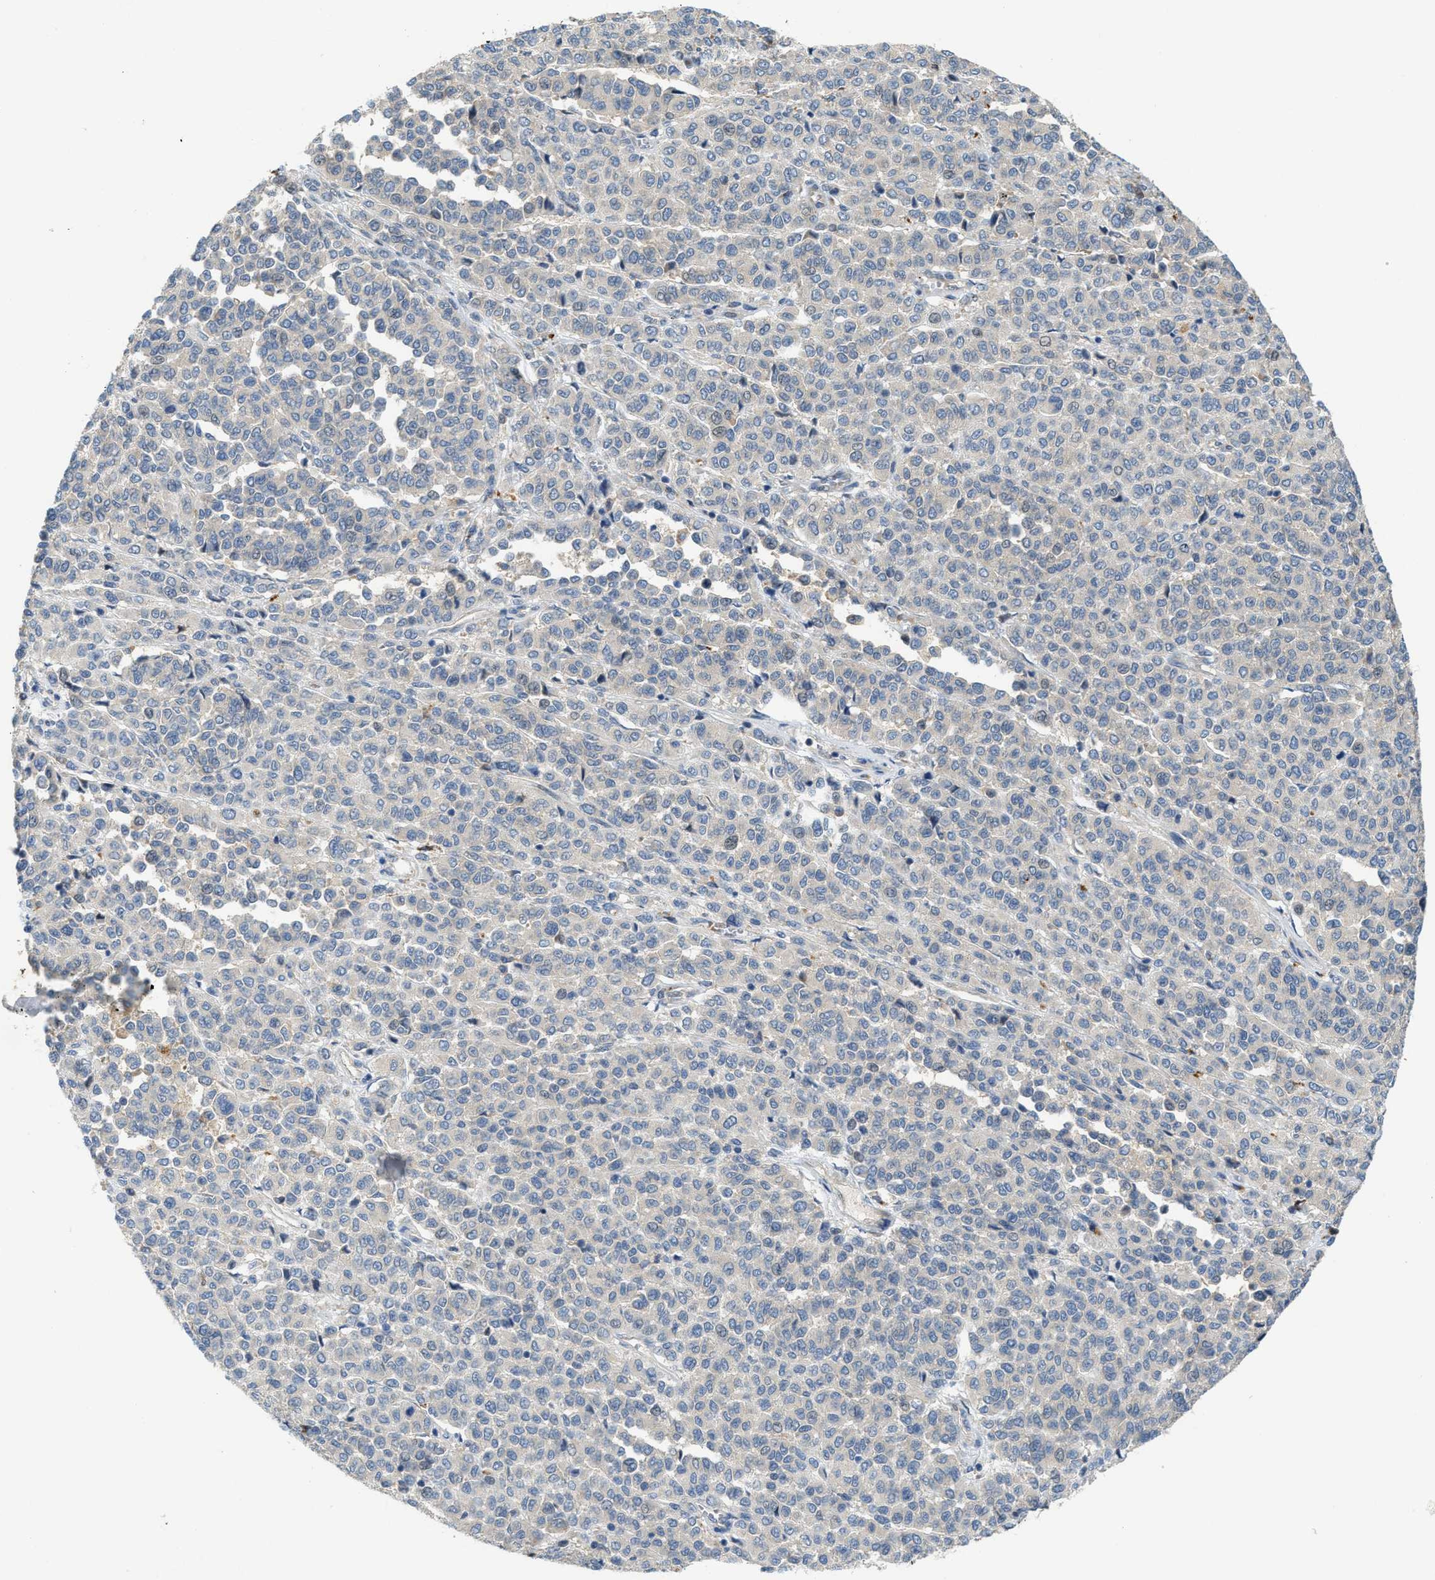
{"staining": {"intensity": "negative", "quantity": "none", "location": "none"}, "tissue": "melanoma", "cell_type": "Tumor cells", "image_type": "cancer", "snomed": [{"axis": "morphology", "description": "Malignant melanoma, Metastatic site"}, {"axis": "topography", "description": "Pancreas"}], "caption": "Immunohistochemical staining of human melanoma displays no significant staining in tumor cells.", "gene": "KLHDC10", "patient": {"sex": "female", "age": 30}}